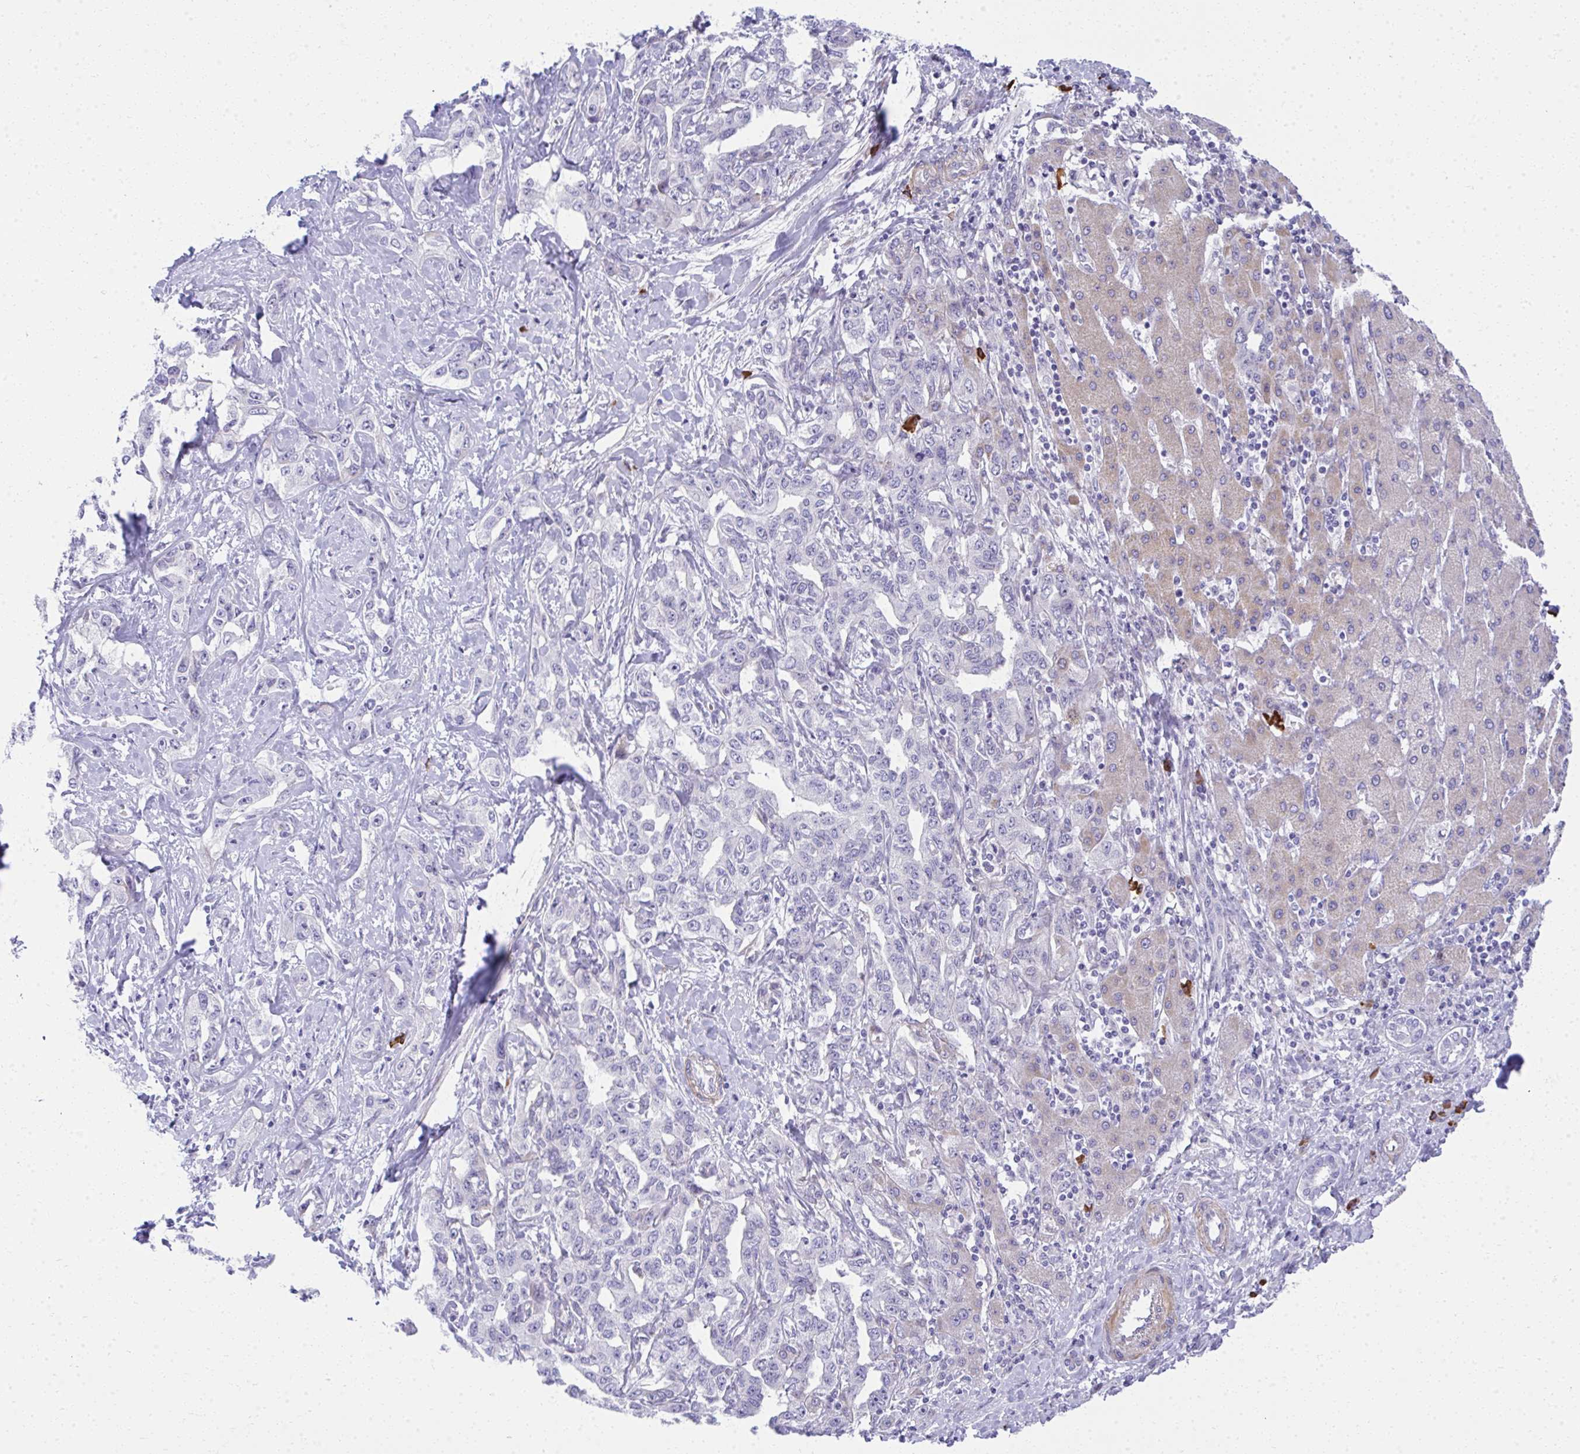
{"staining": {"intensity": "negative", "quantity": "none", "location": "none"}, "tissue": "liver cancer", "cell_type": "Tumor cells", "image_type": "cancer", "snomed": [{"axis": "morphology", "description": "Cholangiocarcinoma"}, {"axis": "topography", "description": "Liver"}], "caption": "Human cholangiocarcinoma (liver) stained for a protein using IHC displays no positivity in tumor cells.", "gene": "PUS7L", "patient": {"sex": "male", "age": 59}}